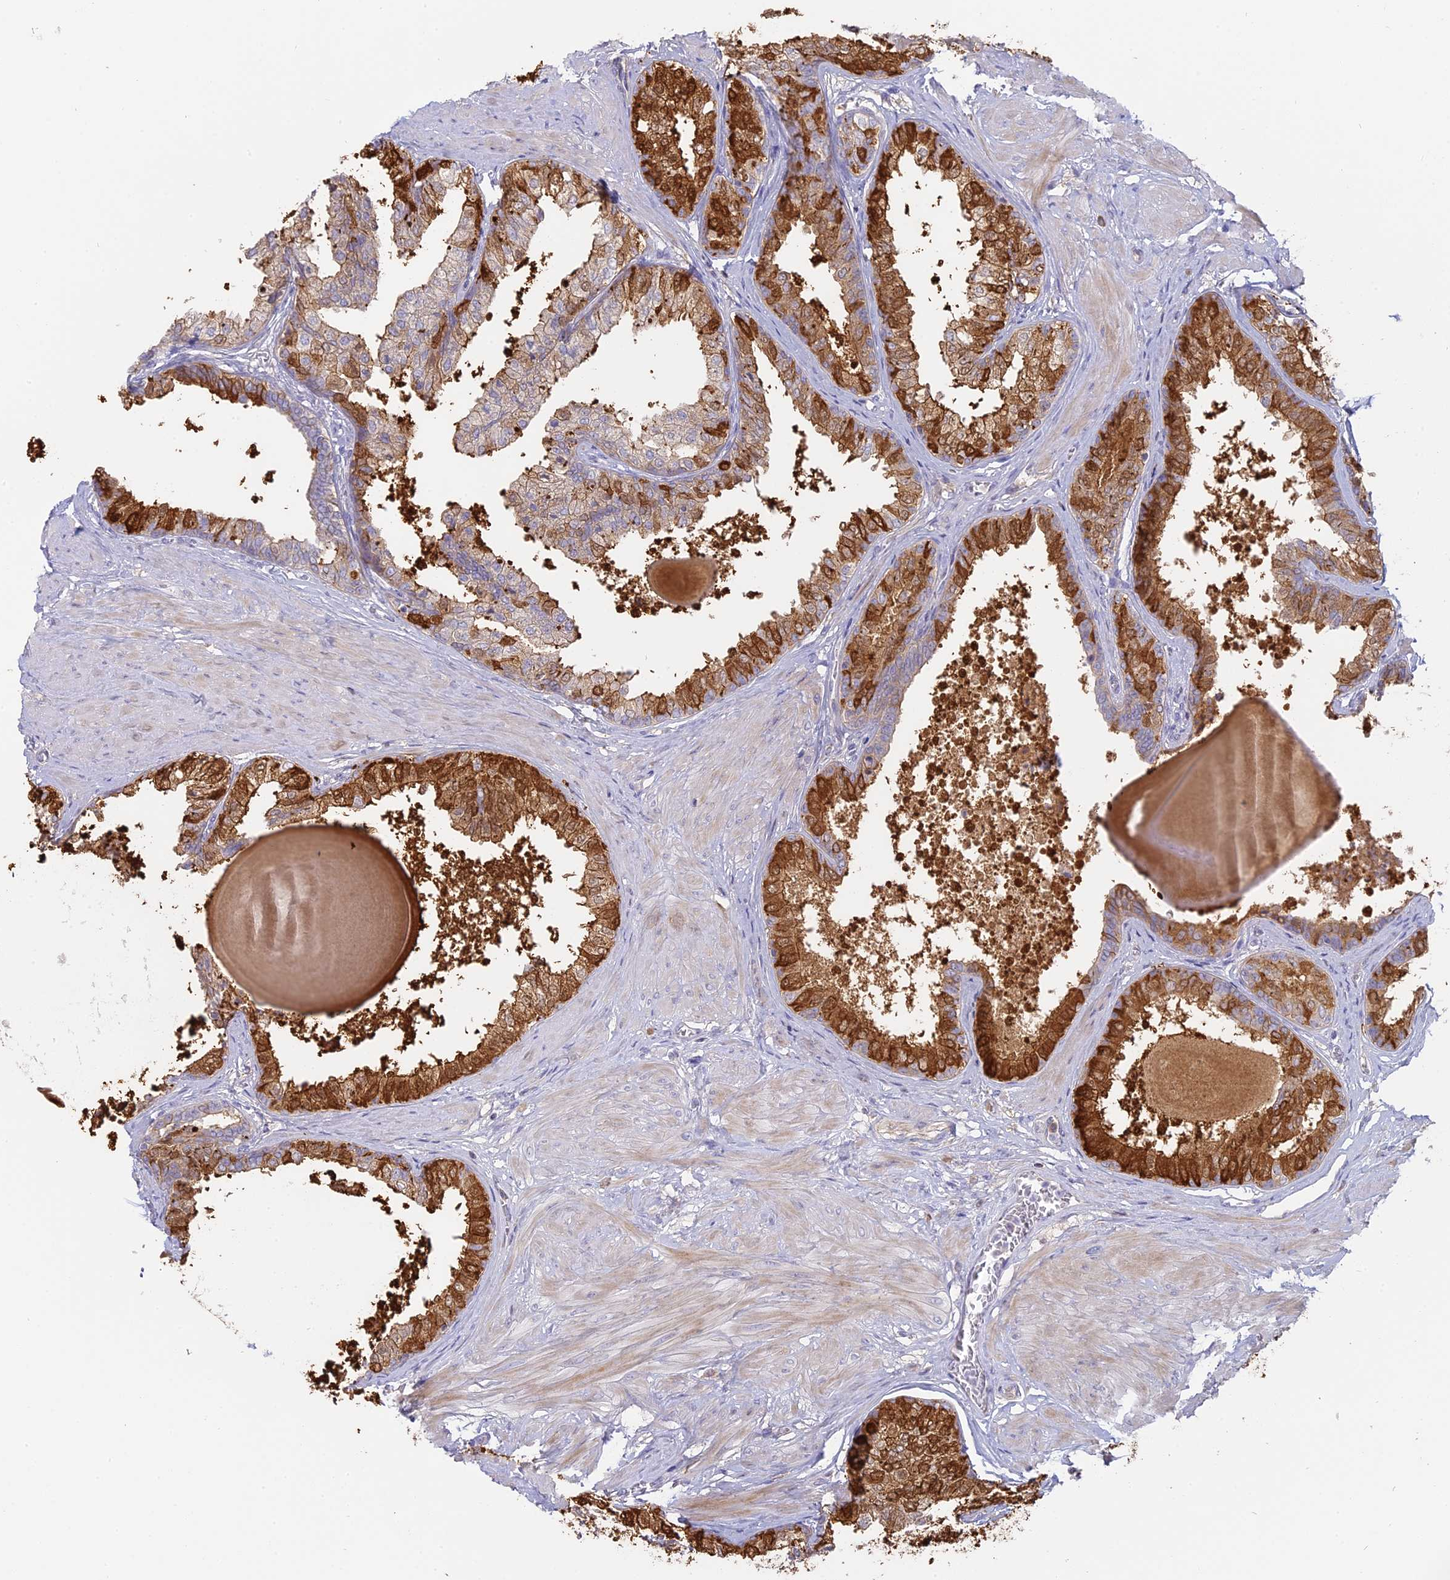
{"staining": {"intensity": "strong", "quantity": "25%-75%", "location": "cytoplasmic/membranous"}, "tissue": "prostate", "cell_type": "Glandular cells", "image_type": "normal", "snomed": [{"axis": "morphology", "description": "Normal tissue, NOS"}, {"axis": "topography", "description": "Prostate"}], "caption": "Immunohistochemistry (DAB) staining of benign prostate shows strong cytoplasmic/membranous protein staining in approximately 25%-75% of glandular cells.", "gene": "SFT2D2", "patient": {"sex": "male", "age": 48}}